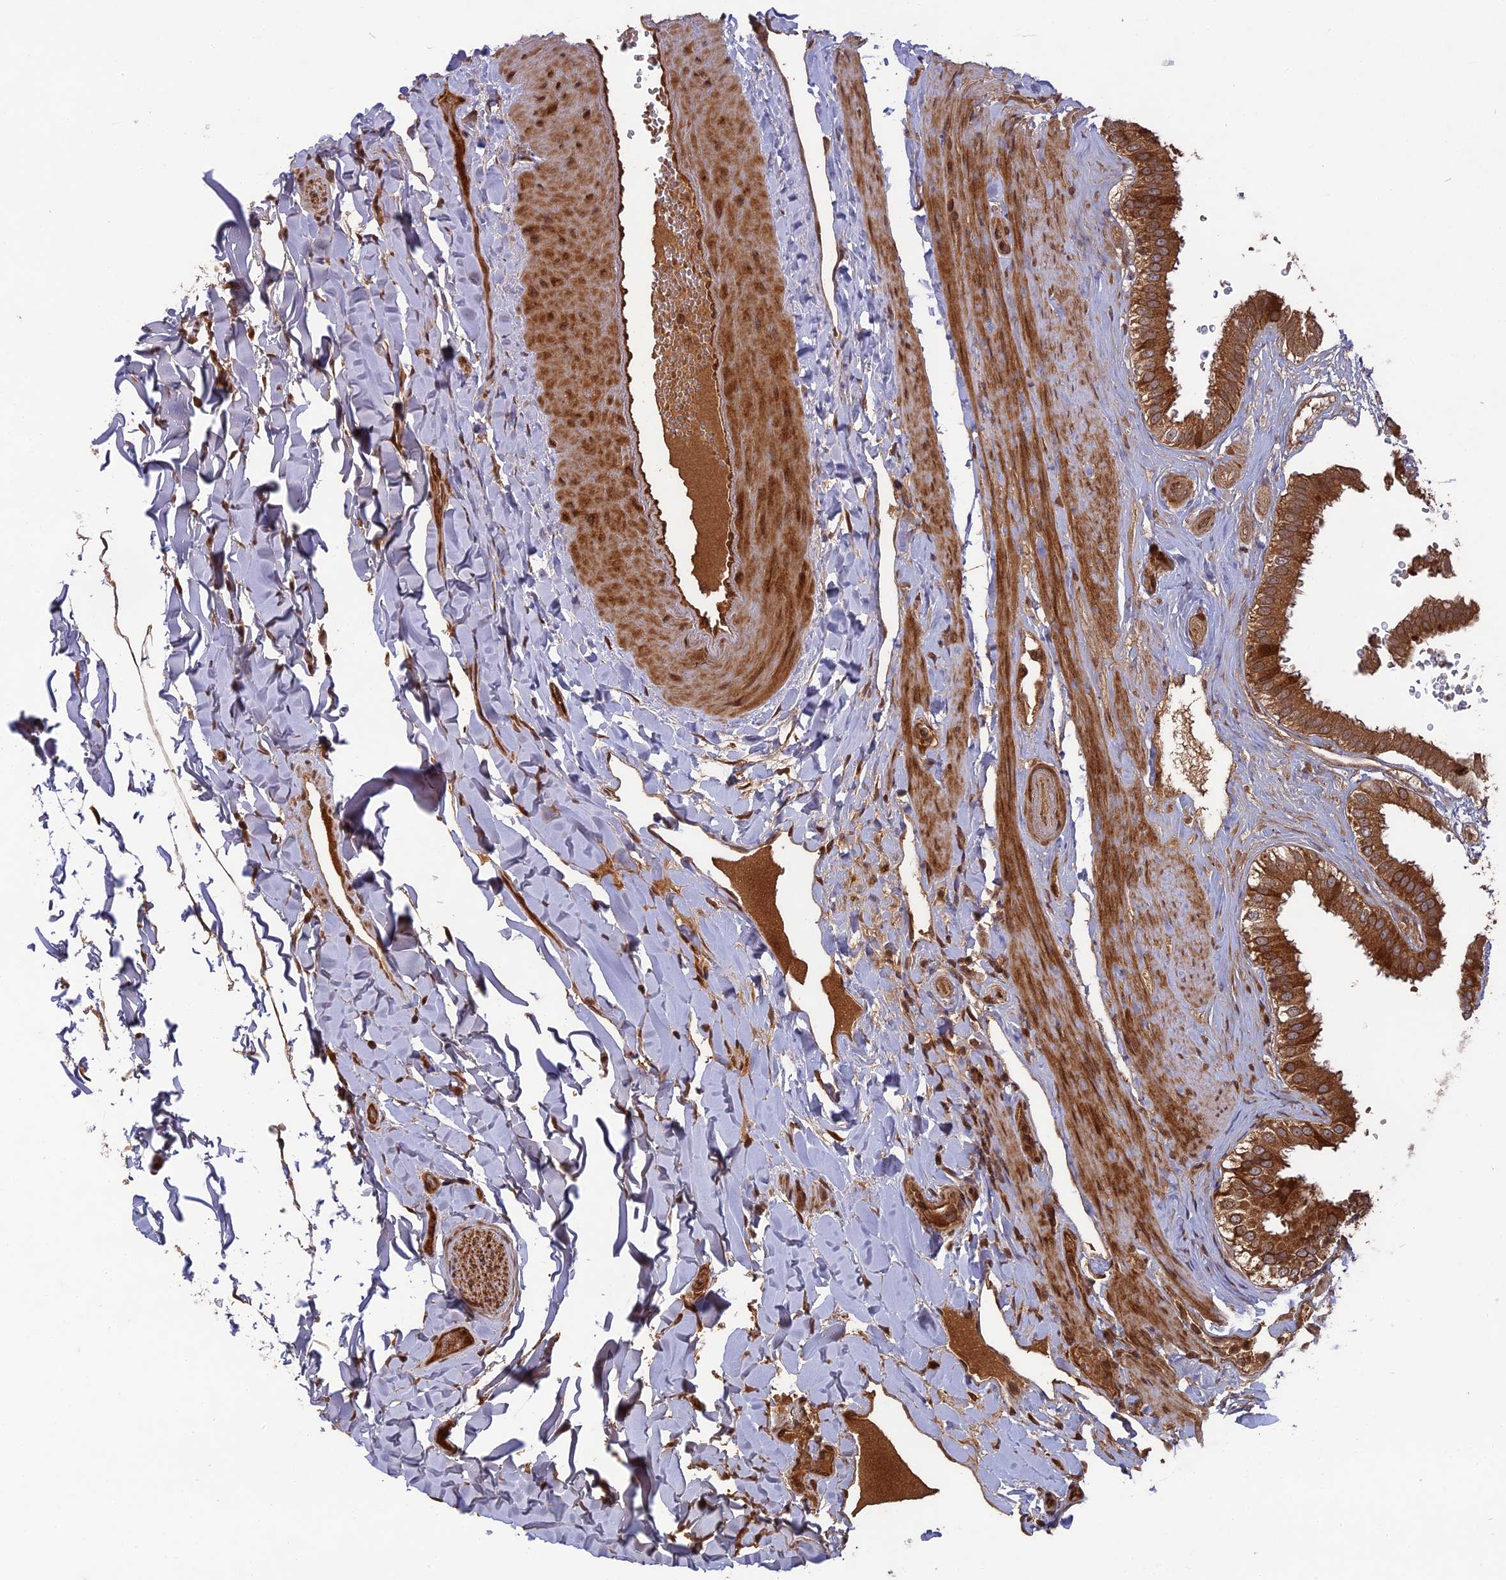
{"staining": {"intensity": "strong", "quantity": ">75%", "location": "cytoplasmic/membranous"}, "tissue": "gallbladder", "cell_type": "Glandular cells", "image_type": "normal", "snomed": [{"axis": "morphology", "description": "Normal tissue, NOS"}, {"axis": "topography", "description": "Gallbladder"}], "caption": "A photomicrograph of human gallbladder stained for a protein shows strong cytoplasmic/membranous brown staining in glandular cells.", "gene": "TMUB2", "patient": {"sex": "female", "age": 61}}